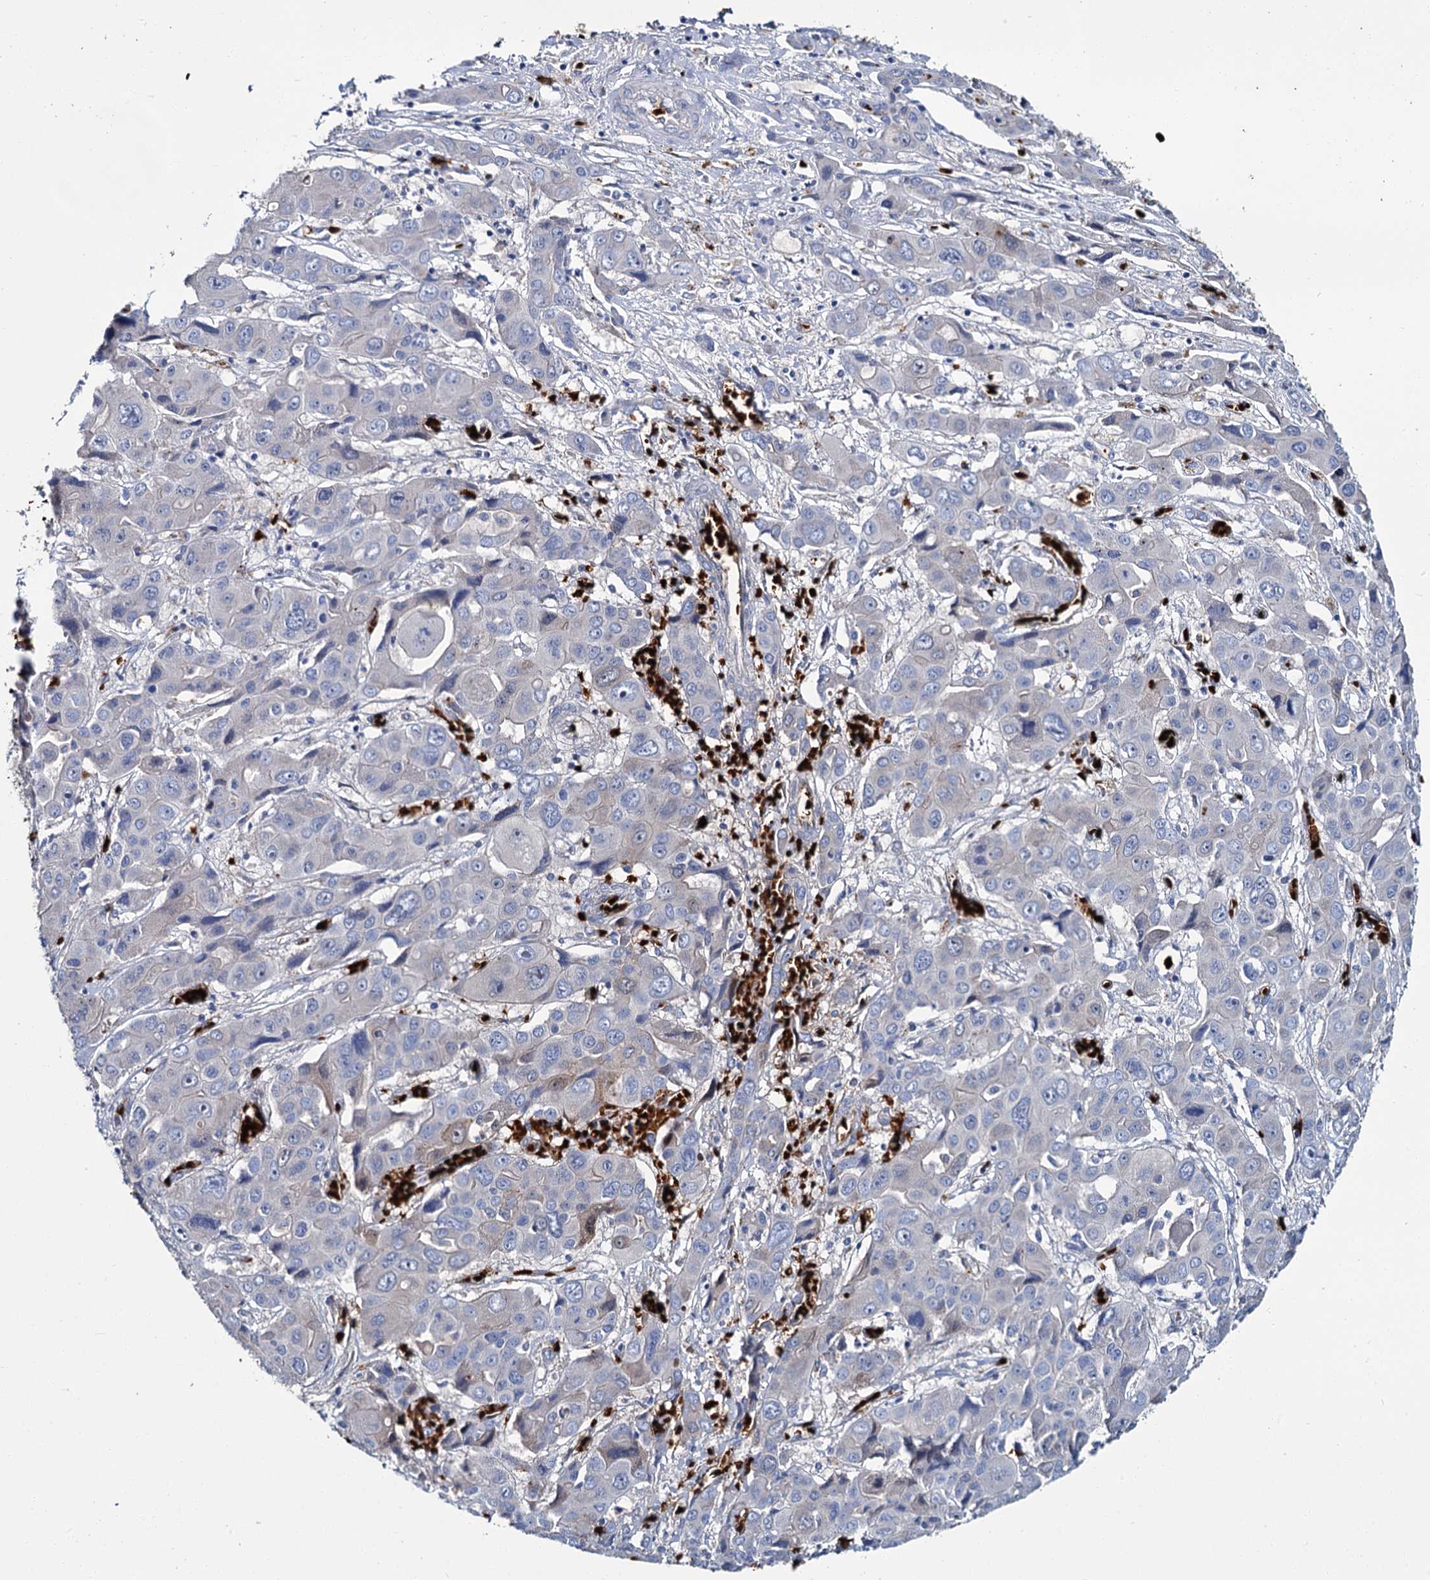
{"staining": {"intensity": "negative", "quantity": "none", "location": "none"}, "tissue": "liver cancer", "cell_type": "Tumor cells", "image_type": "cancer", "snomed": [{"axis": "morphology", "description": "Cholangiocarcinoma"}, {"axis": "topography", "description": "Liver"}], "caption": "This is an immunohistochemistry histopathology image of liver cancer. There is no positivity in tumor cells.", "gene": "ATG2A", "patient": {"sex": "male", "age": 67}}